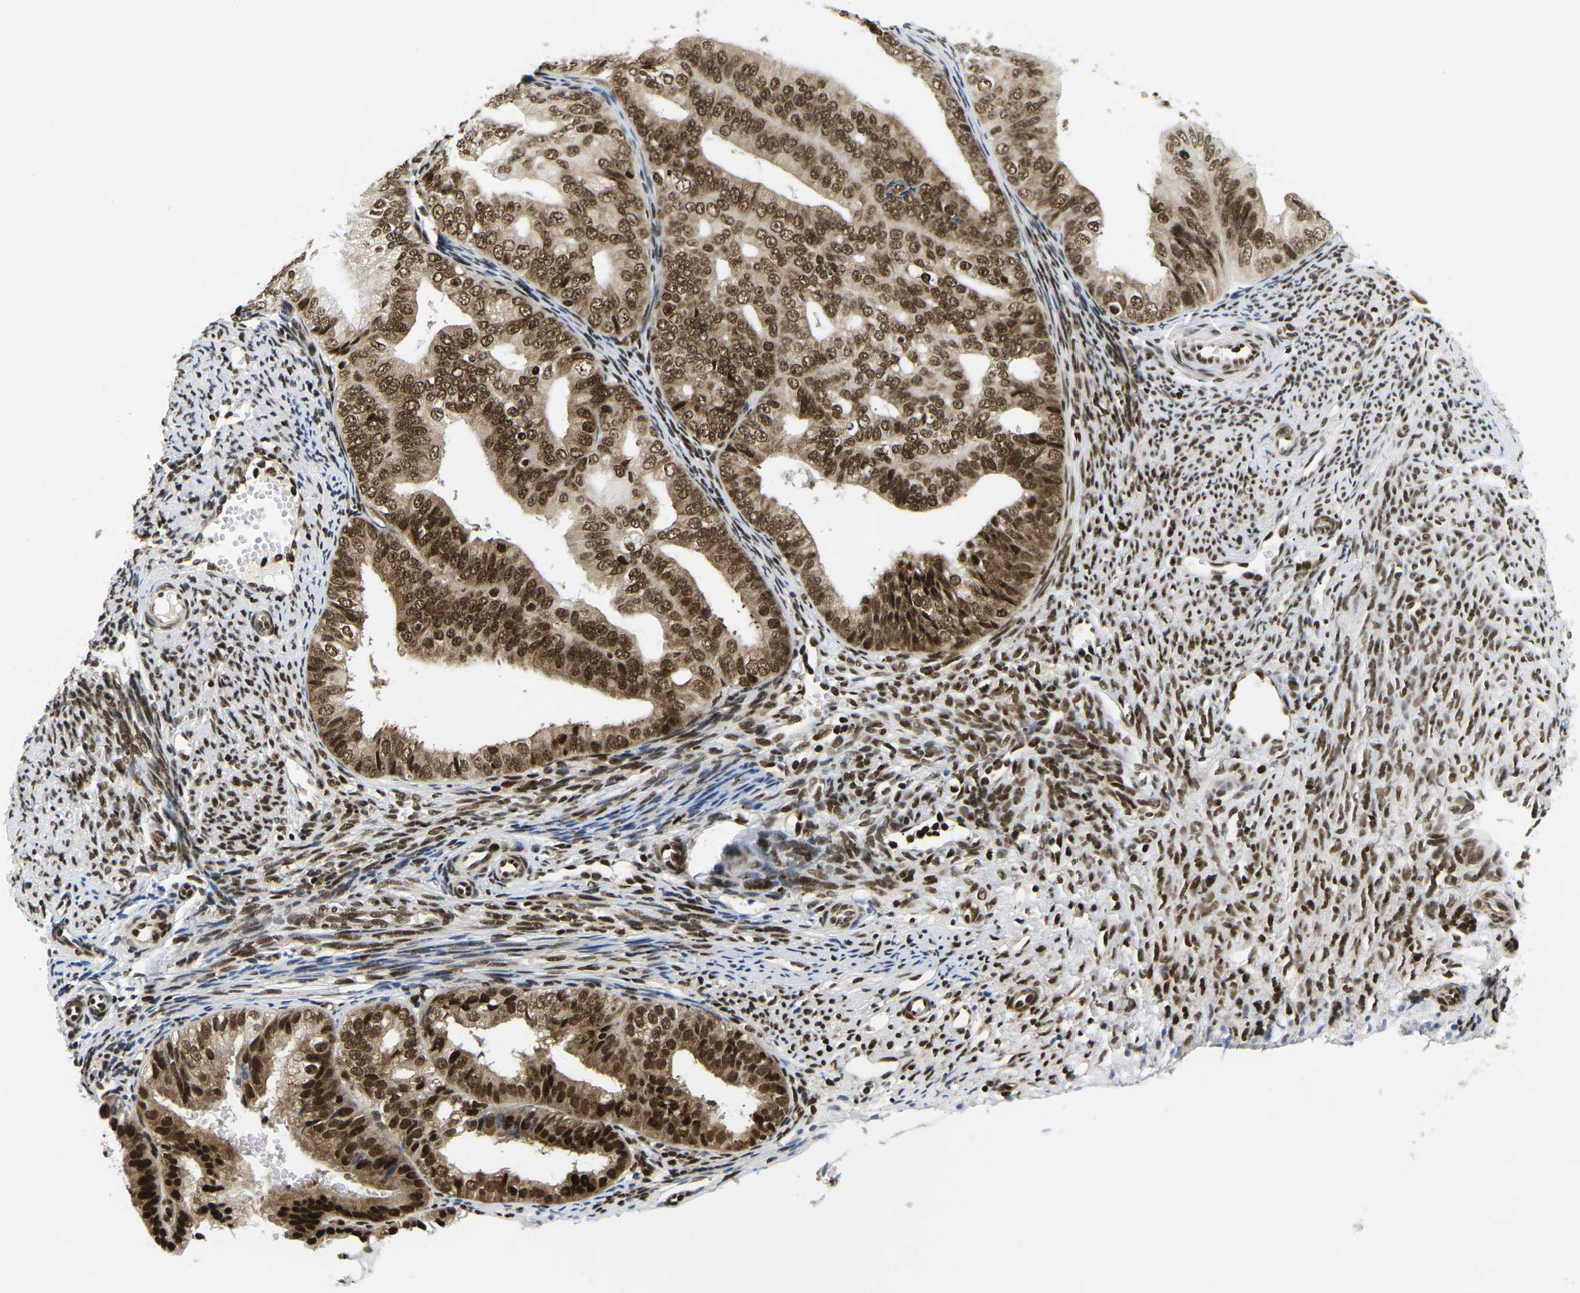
{"staining": {"intensity": "strong", "quantity": ">75%", "location": "cytoplasmic/membranous,nuclear"}, "tissue": "endometrial cancer", "cell_type": "Tumor cells", "image_type": "cancer", "snomed": [{"axis": "morphology", "description": "Adenocarcinoma, NOS"}, {"axis": "topography", "description": "Endometrium"}], "caption": "Protein analysis of adenocarcinoma (endometrial) tissue shows strong cytoplasmic/membranous and nuclear expression in approximately >75% of tumor cells.", "gene": "CELF1", "patient": {"sex": "female", "age": 63}}